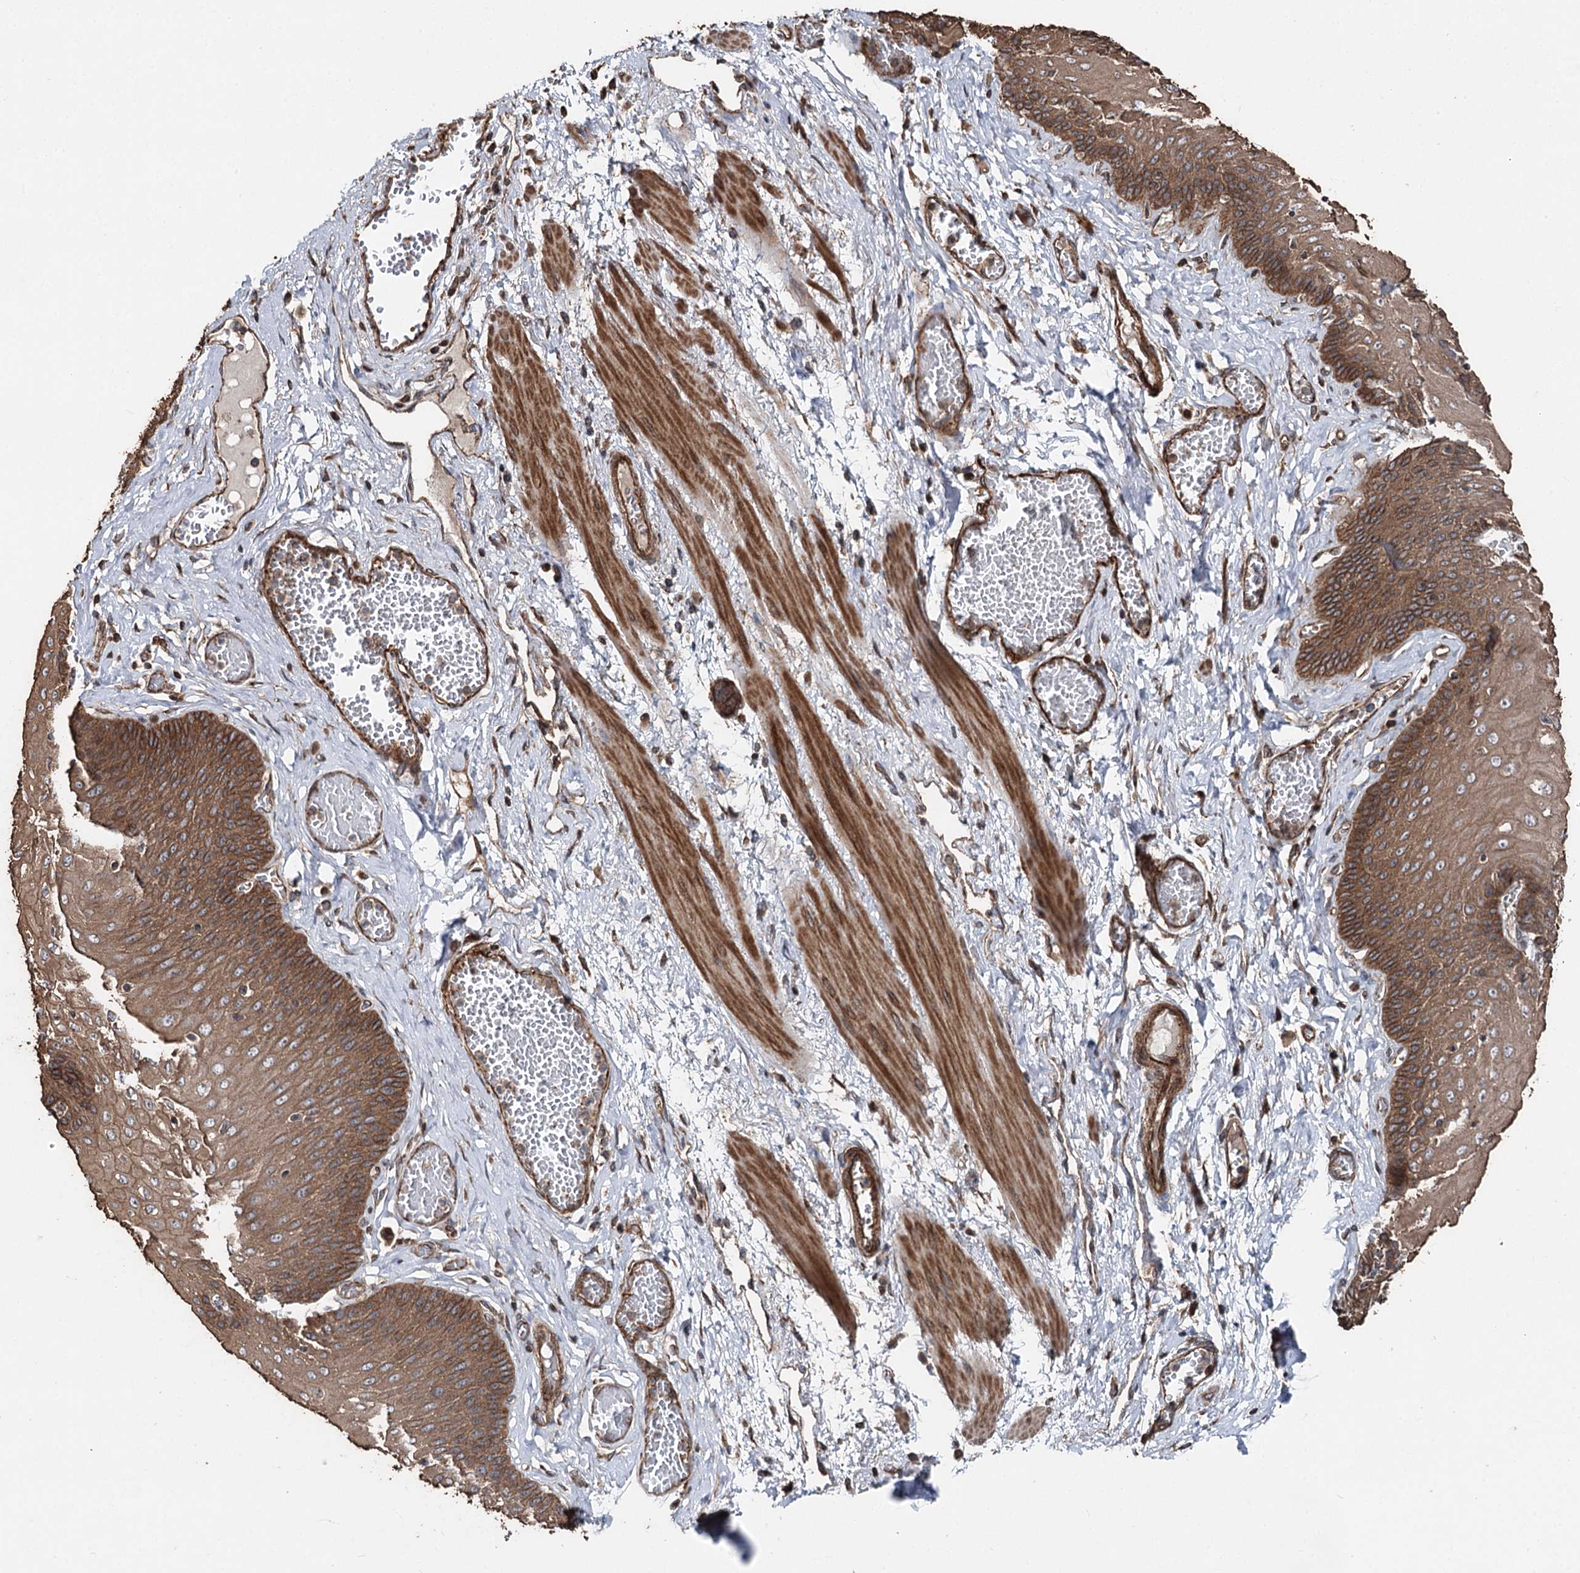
{"staining": {"intensity": "moderate", "quantity": ">75%", "location": "cytoplasmic/membranous"}, "tissue": "esophagus", "cell_type": "Squamous epithelial cells", "image_type": "normal", "snomed": [{"axis": "morphology", "description": "Normal tissue, NOS"}, {"axis": "topography", "description": "Esophagus"}], "caption": "Protein expression analysis of unremarkable esophagus shows moderate cytoplasmic/membranous positivity in approximately >75% of squamous epithelial cells.", "gene": "ITFG2", "patient": {"sex": "male", "age": 60}}